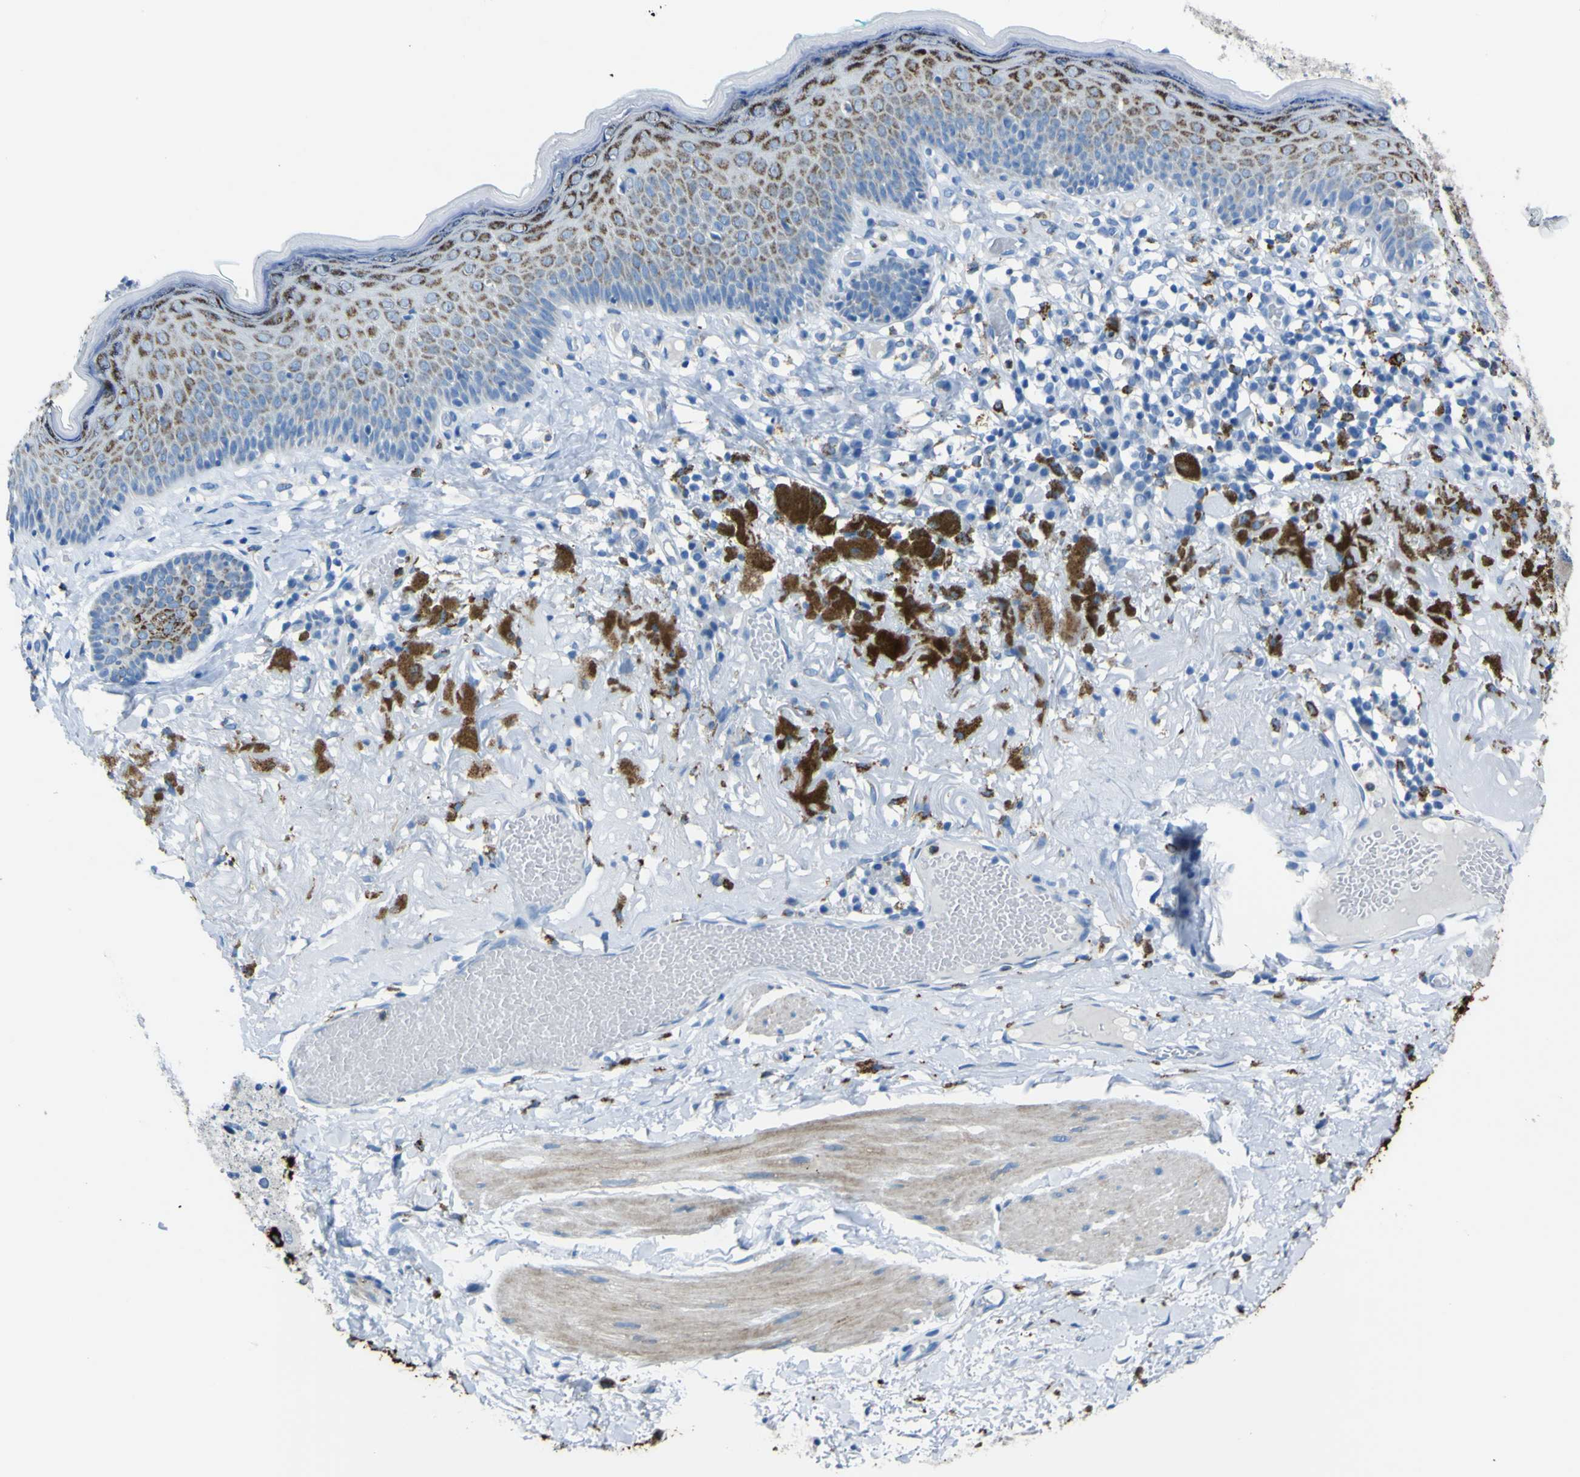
{"staining": {"intensity": "moderate", "quantity": ">75%", "location": "cytoplasmic/membranous"}, "tissue": "melanoma", "cell_type": "Tumor cells", "image_type": "cancer", "snomed": [{"axis": "morphology", "description": "Malignant melanoma in situ"}, {"axis": "morphology", "description": "Malignant melanoma, NOS"}, {"axis": "topography", "description": "Skin"}], "caption": "The image exhibits a brown stain indicating the presence of a protein in the cytoplasmic/membranous of tumor cells in malignant melanoma. Using DAB (brown) and hematoxylin (blue) stains, captured at high magnification using brightfield microscopy.", "gene": "ACSL1", "patient": {"sex": "female", "age": 88}}